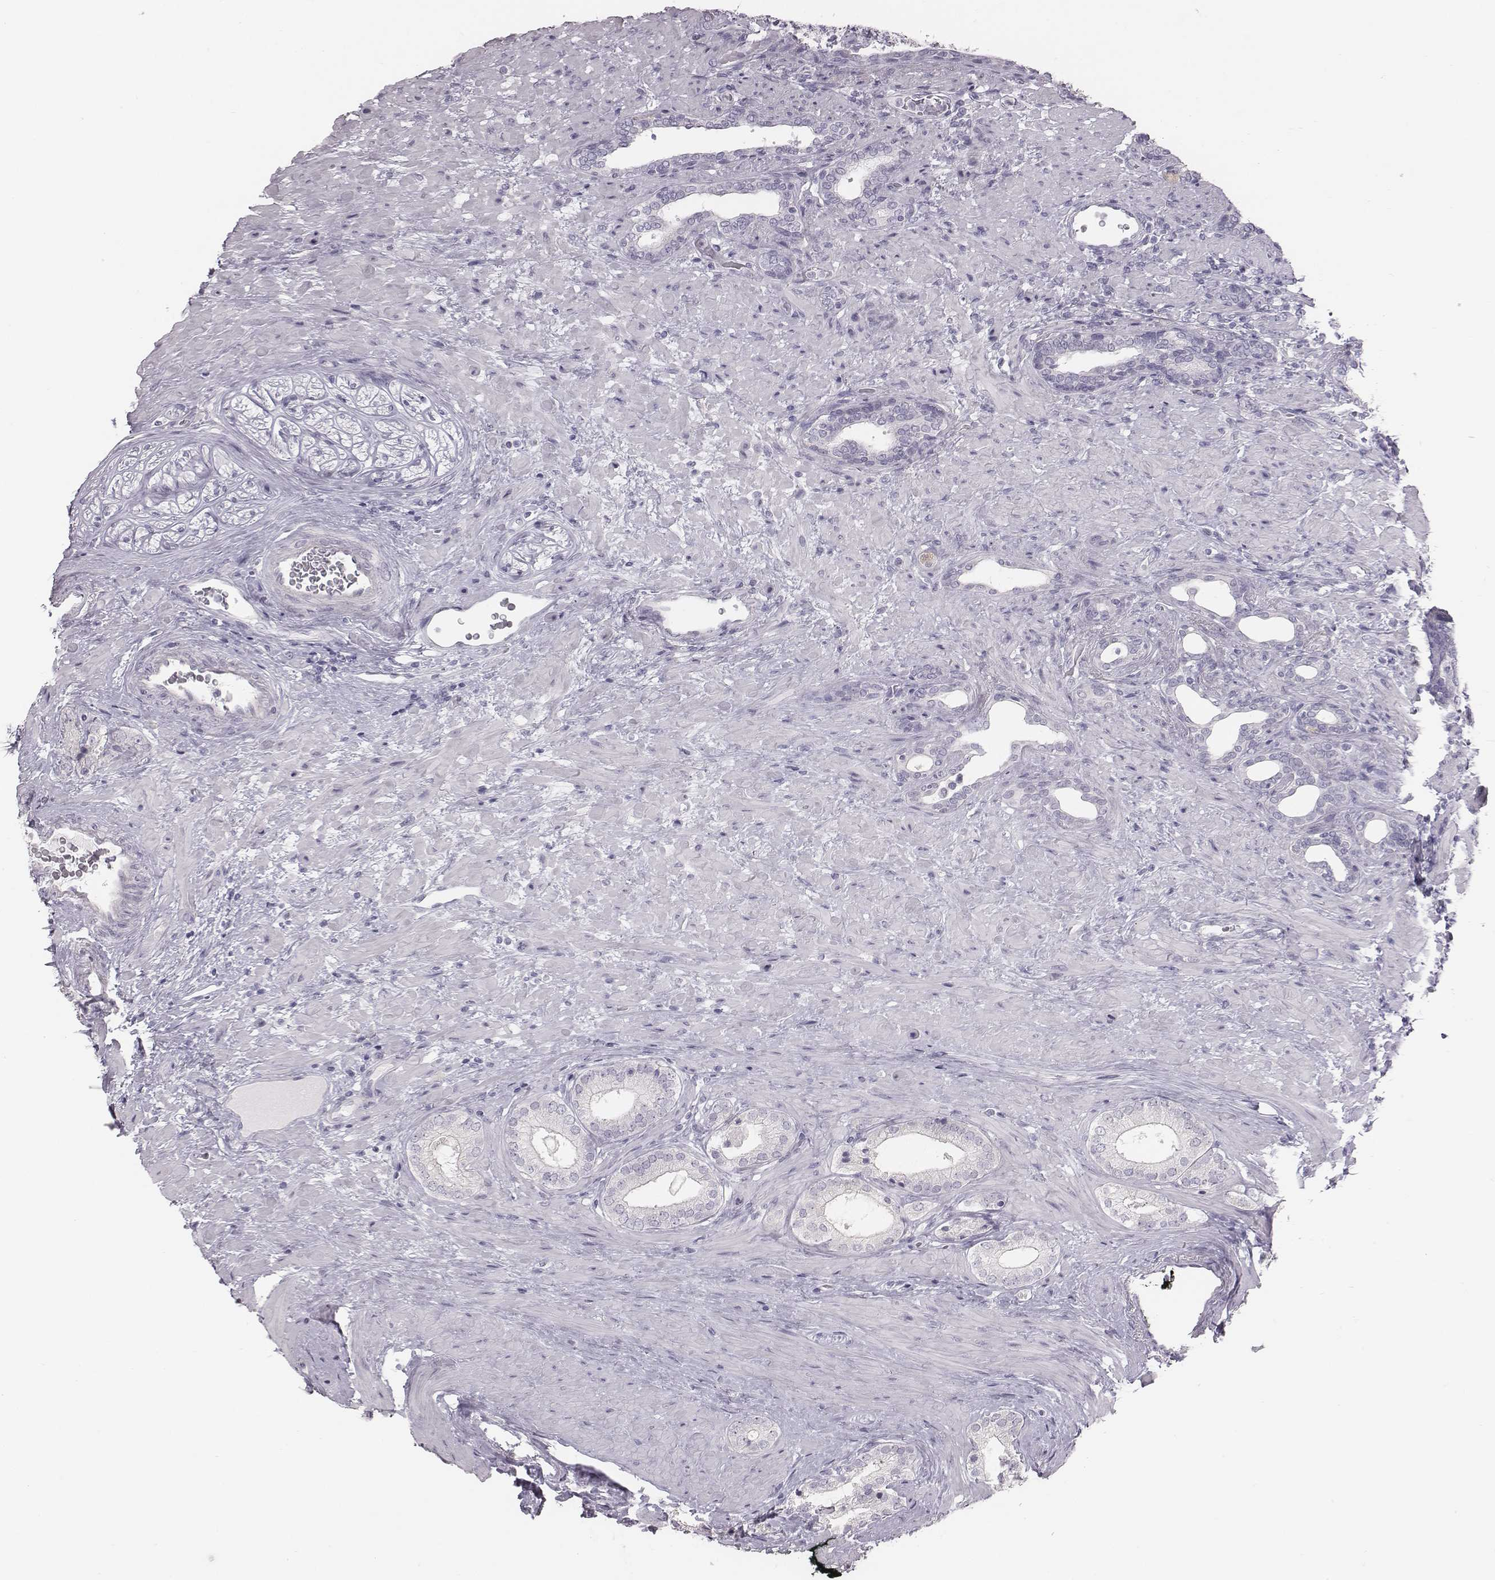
{"staining": {"intensity": "negative", "quantity": "none", "location": "none"}, "tissue": "prostate cancer", "cell_type": "Tumor cells", "image_type": "cancer", "snomed": [{"axis": "morphology", "description": "Adenocarcinoma, Low grade"}, {"axis": "topography", "description": "Prostate and seminal vesicle, NOS"}], "caption": "Tumor cells show no significant protein staining in prostate adenocarcinoma (low-grade). (DAB immunohistochemistry visualized using brightfield microscopy, high magnification).", "gene": "C6orf58", "patient": {"sex": "male", "age": 61}}